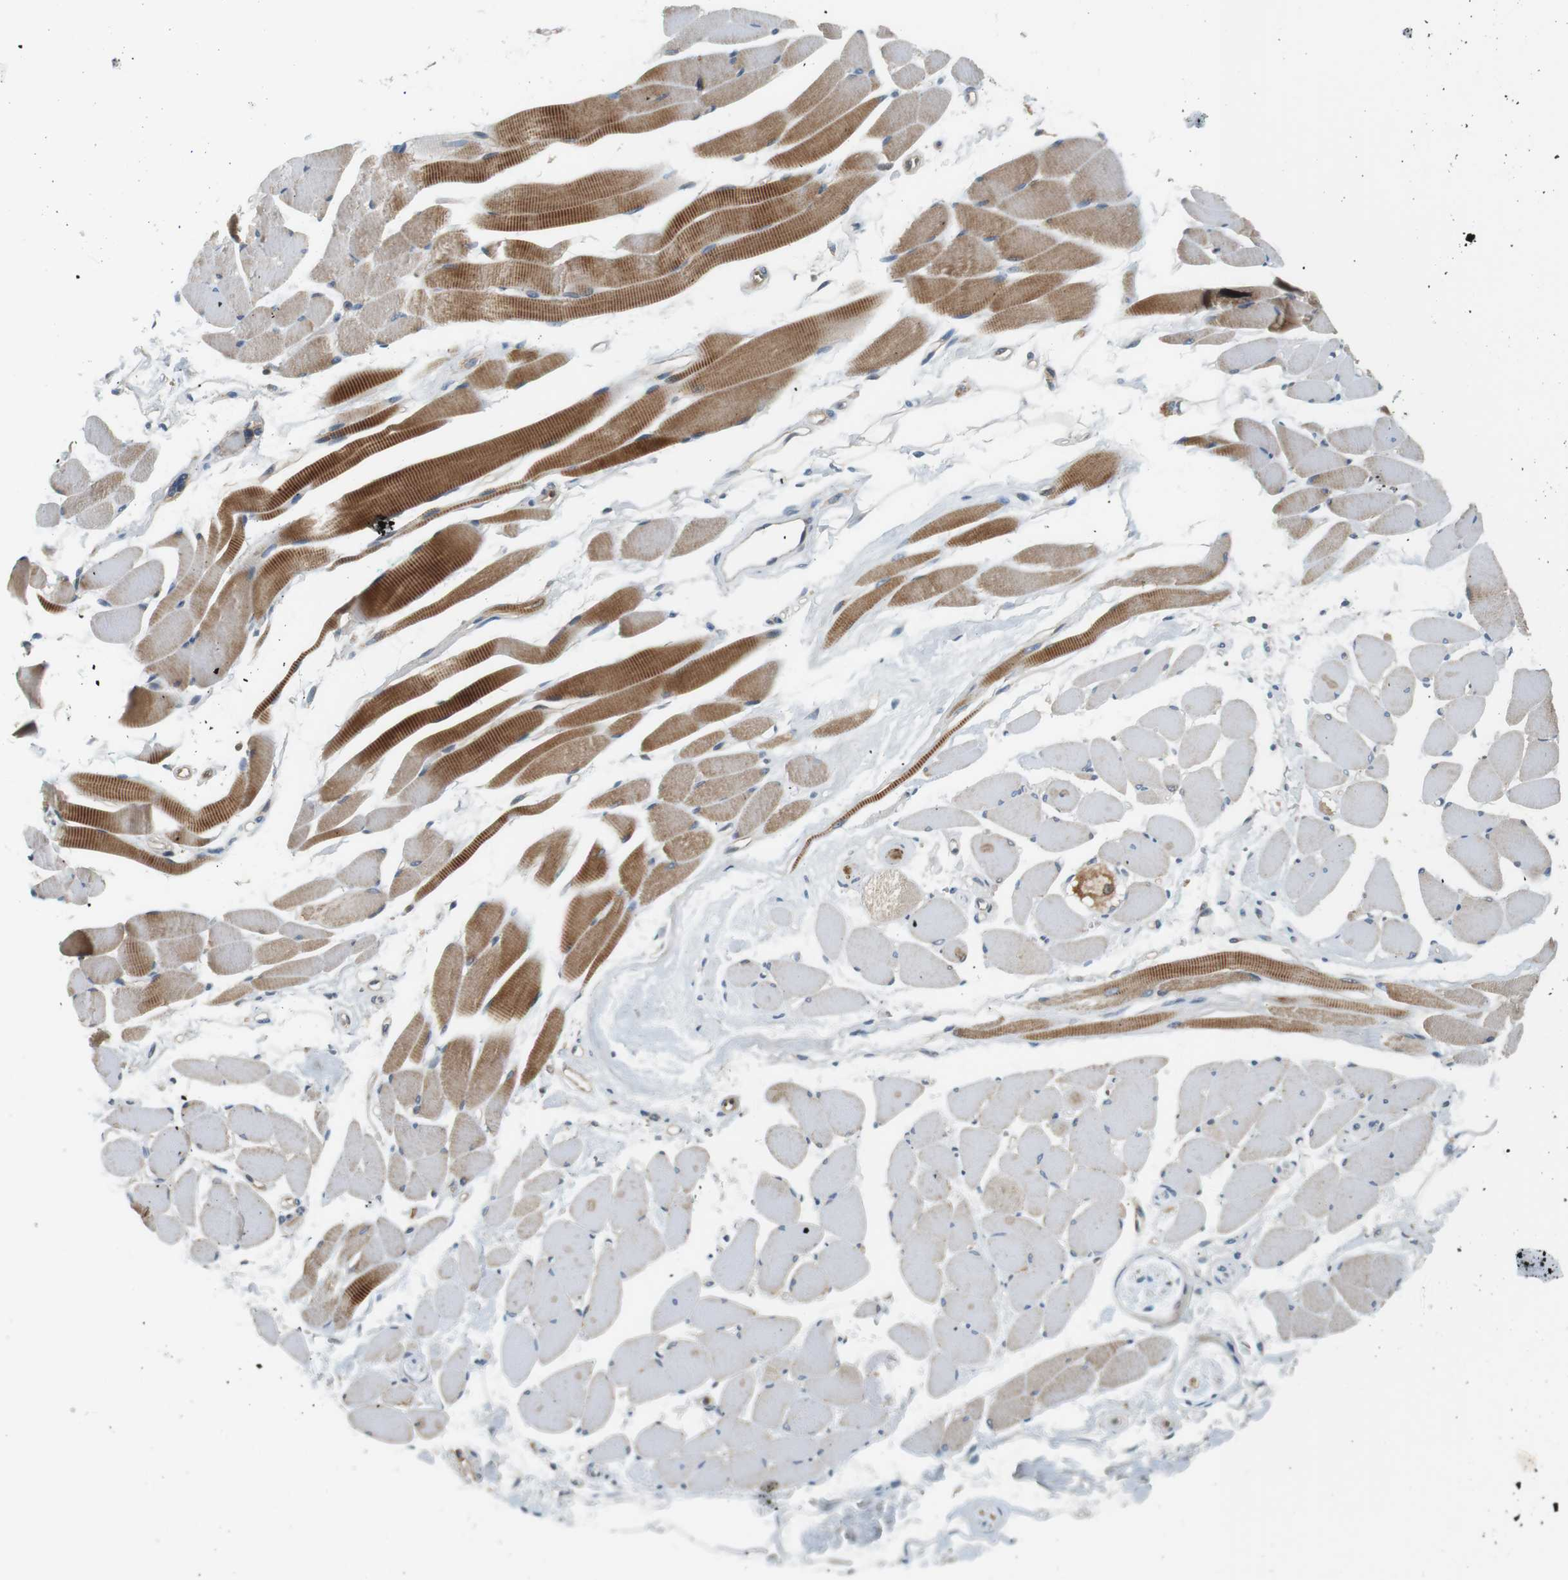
{"staining": {"intensity": "moderate", "quantity": "25%-75%", "location": "cytoplasmic/membranous"}, "tissue": "skeletal muscle", "cell_type": "Myocytes", "image_type": "normal", "snomed": [{"axis": "morphology", "description": "Normal tissue, NOS"}, {"axis": "topography", "description": "Skeletal muscle"}, {"axis": "topography", "description": "Peripheral nerve tissue"}], "caption": "DAB immunohistochemical staining of benign human skeletal muscle shows moderate cytoplasmic/membranous protein expression in about 25%-75% of myocytes.", "gene": "SH3GLB1", "patient": {"sex": "female", "age": 84}}